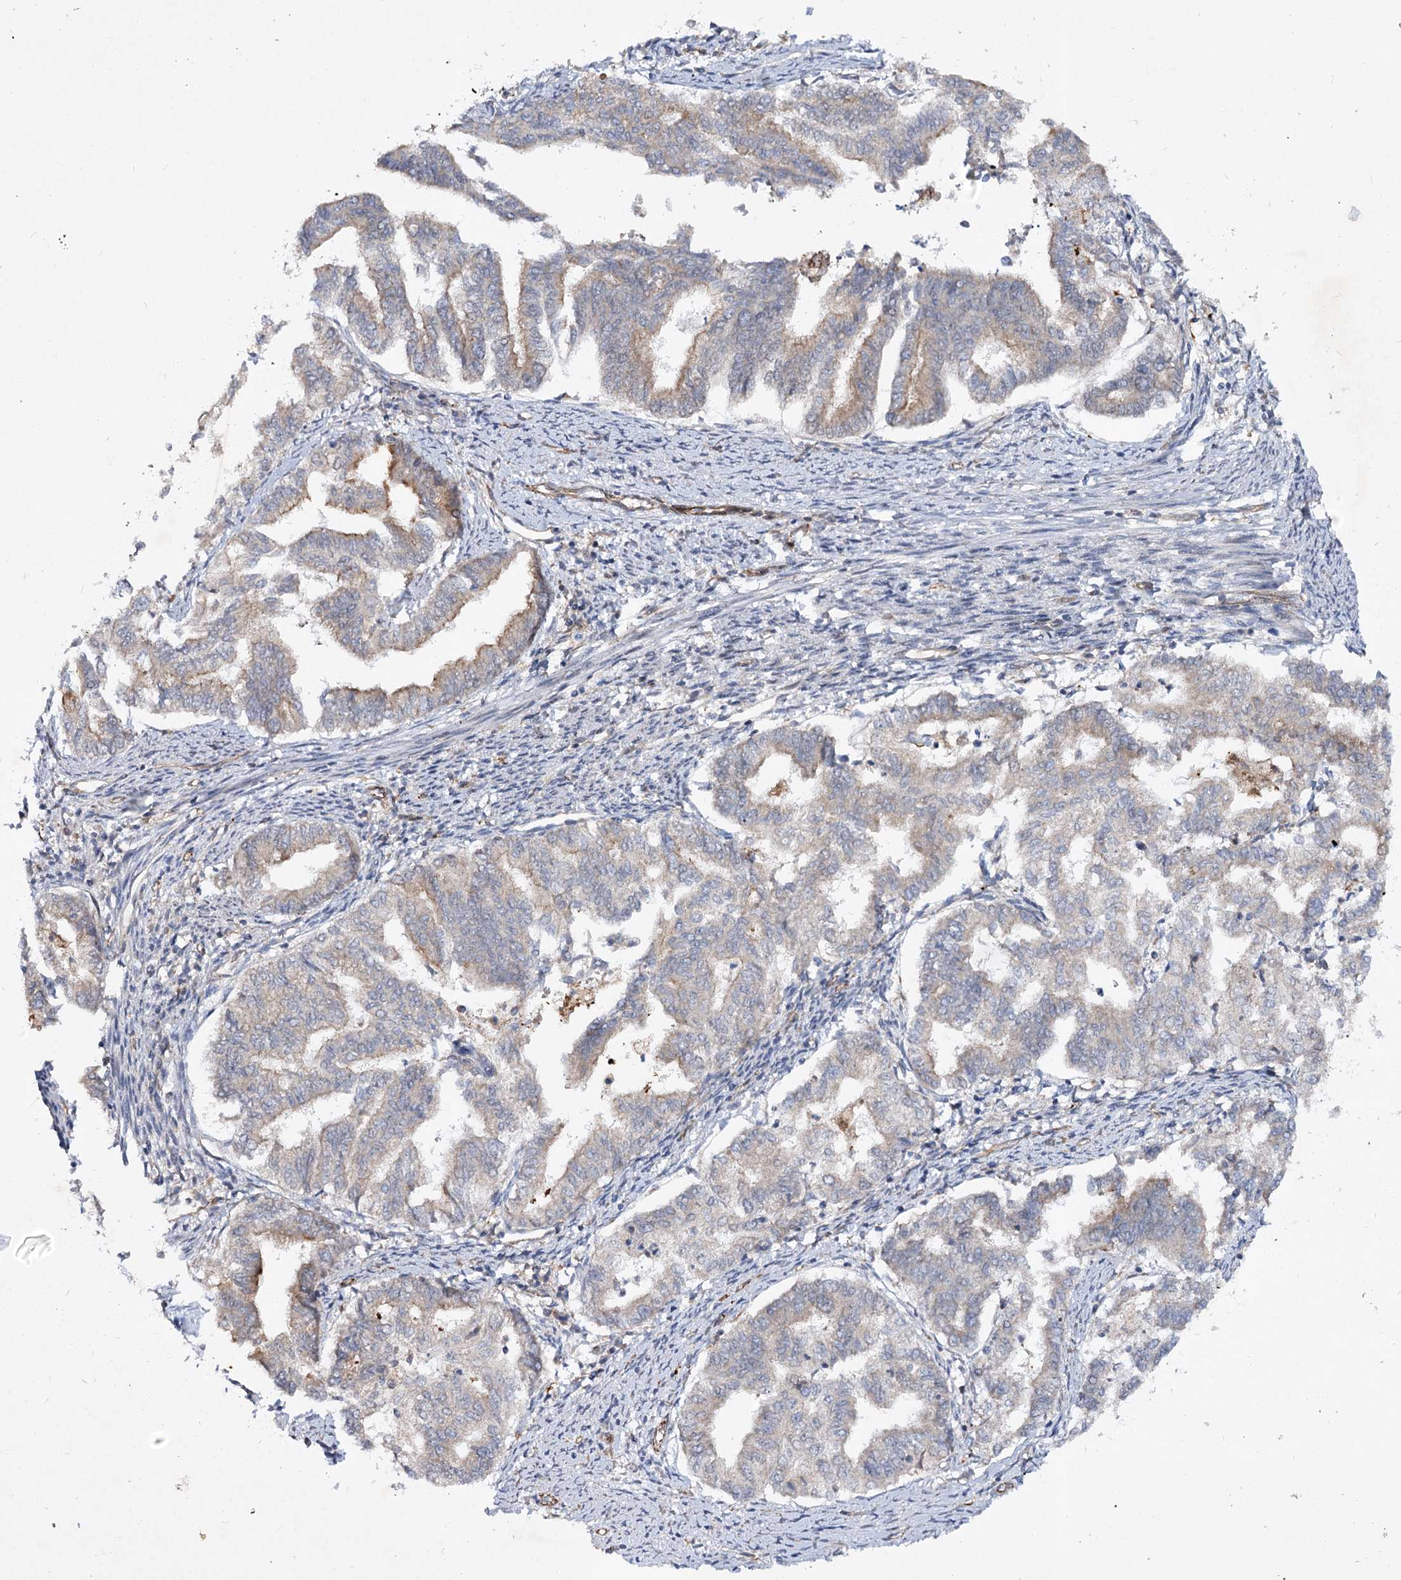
{"staining": {"intensity": "weak", "quantity": "<25%", "location": "cytoplasmic/membranous"}, "tissue": "endometrial cancer", "cell_type": "Tumor cells", "image_type": "cancer", "snomed": [{"axis": "morphology", "description": "Adenocarcinoma, NOS"}, {"axis": "topography", "description": "Endometrium"}], "caption": "Adenocarcinoma (endometrial) was stained to show a protein in brown. There is no significant expression in tumor cells.", "gene": "DPEP2", "patient": {"sex": "female", "age": 79}}